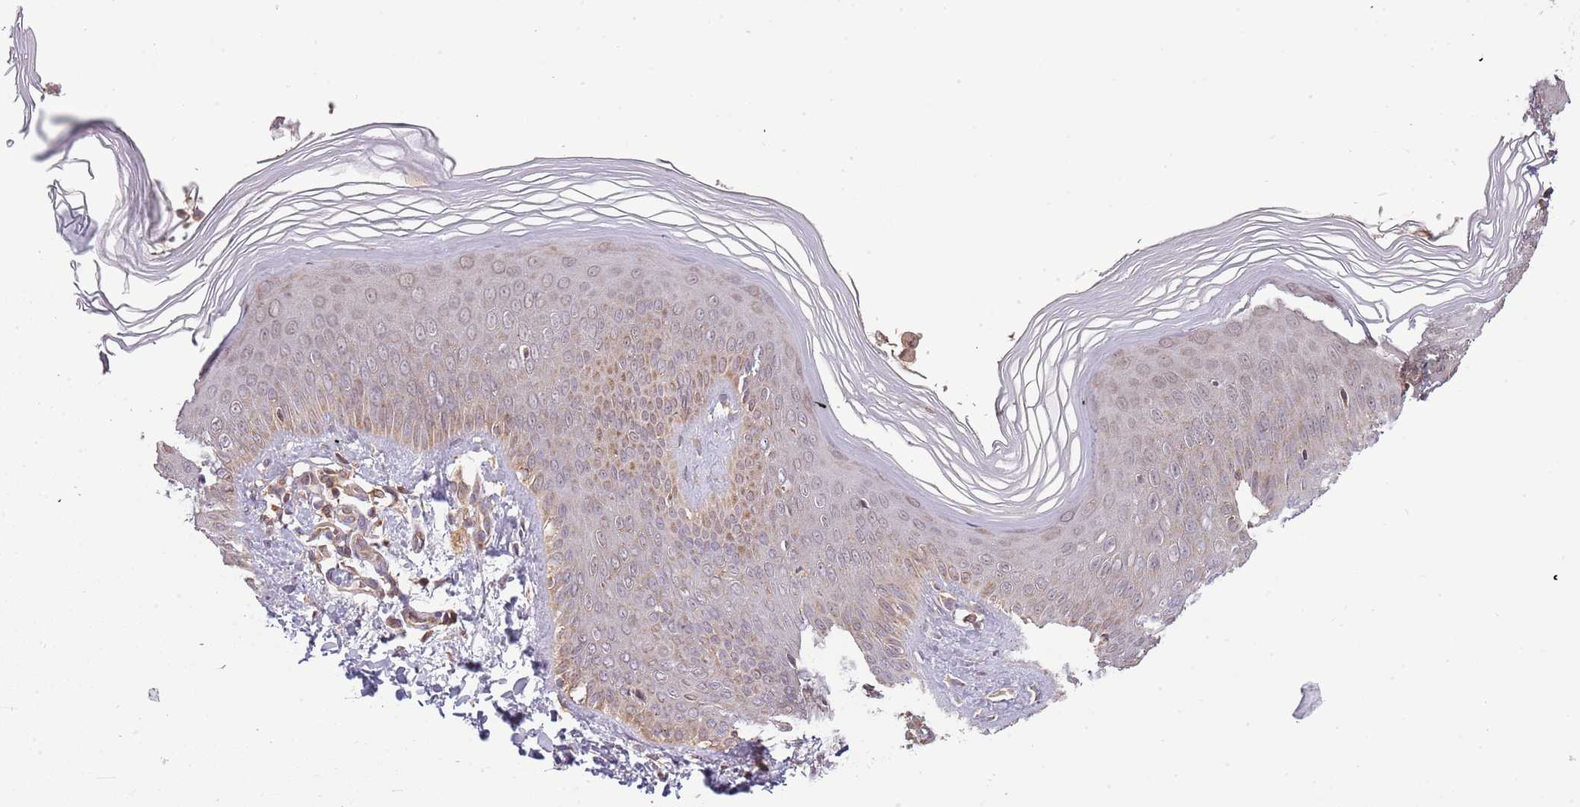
{"staining": {"intensity": "moderate", "quantity": "<25%", "location": "cytoplasmic/membranous"}, "tissue": "skin", "cell_type": "Epidermal cells", "image_type": "normal", "snomed": [{"axis": "morphology", "description": "Normal tissue, NOS"}, {"axis": "morphology", "description": "Inflammation, NOS"}, {"axis": "topography", "description": "Soft tissue"}, {"axis": "topography", "description": "Anal"}], "caption": "Epidermal cells show low levels of moderate cytoplasmic/membranous expression in about <25% of cells in normal human skin.", "gene": "RNF181", "patient": {"sex": "female", "age": 15}}